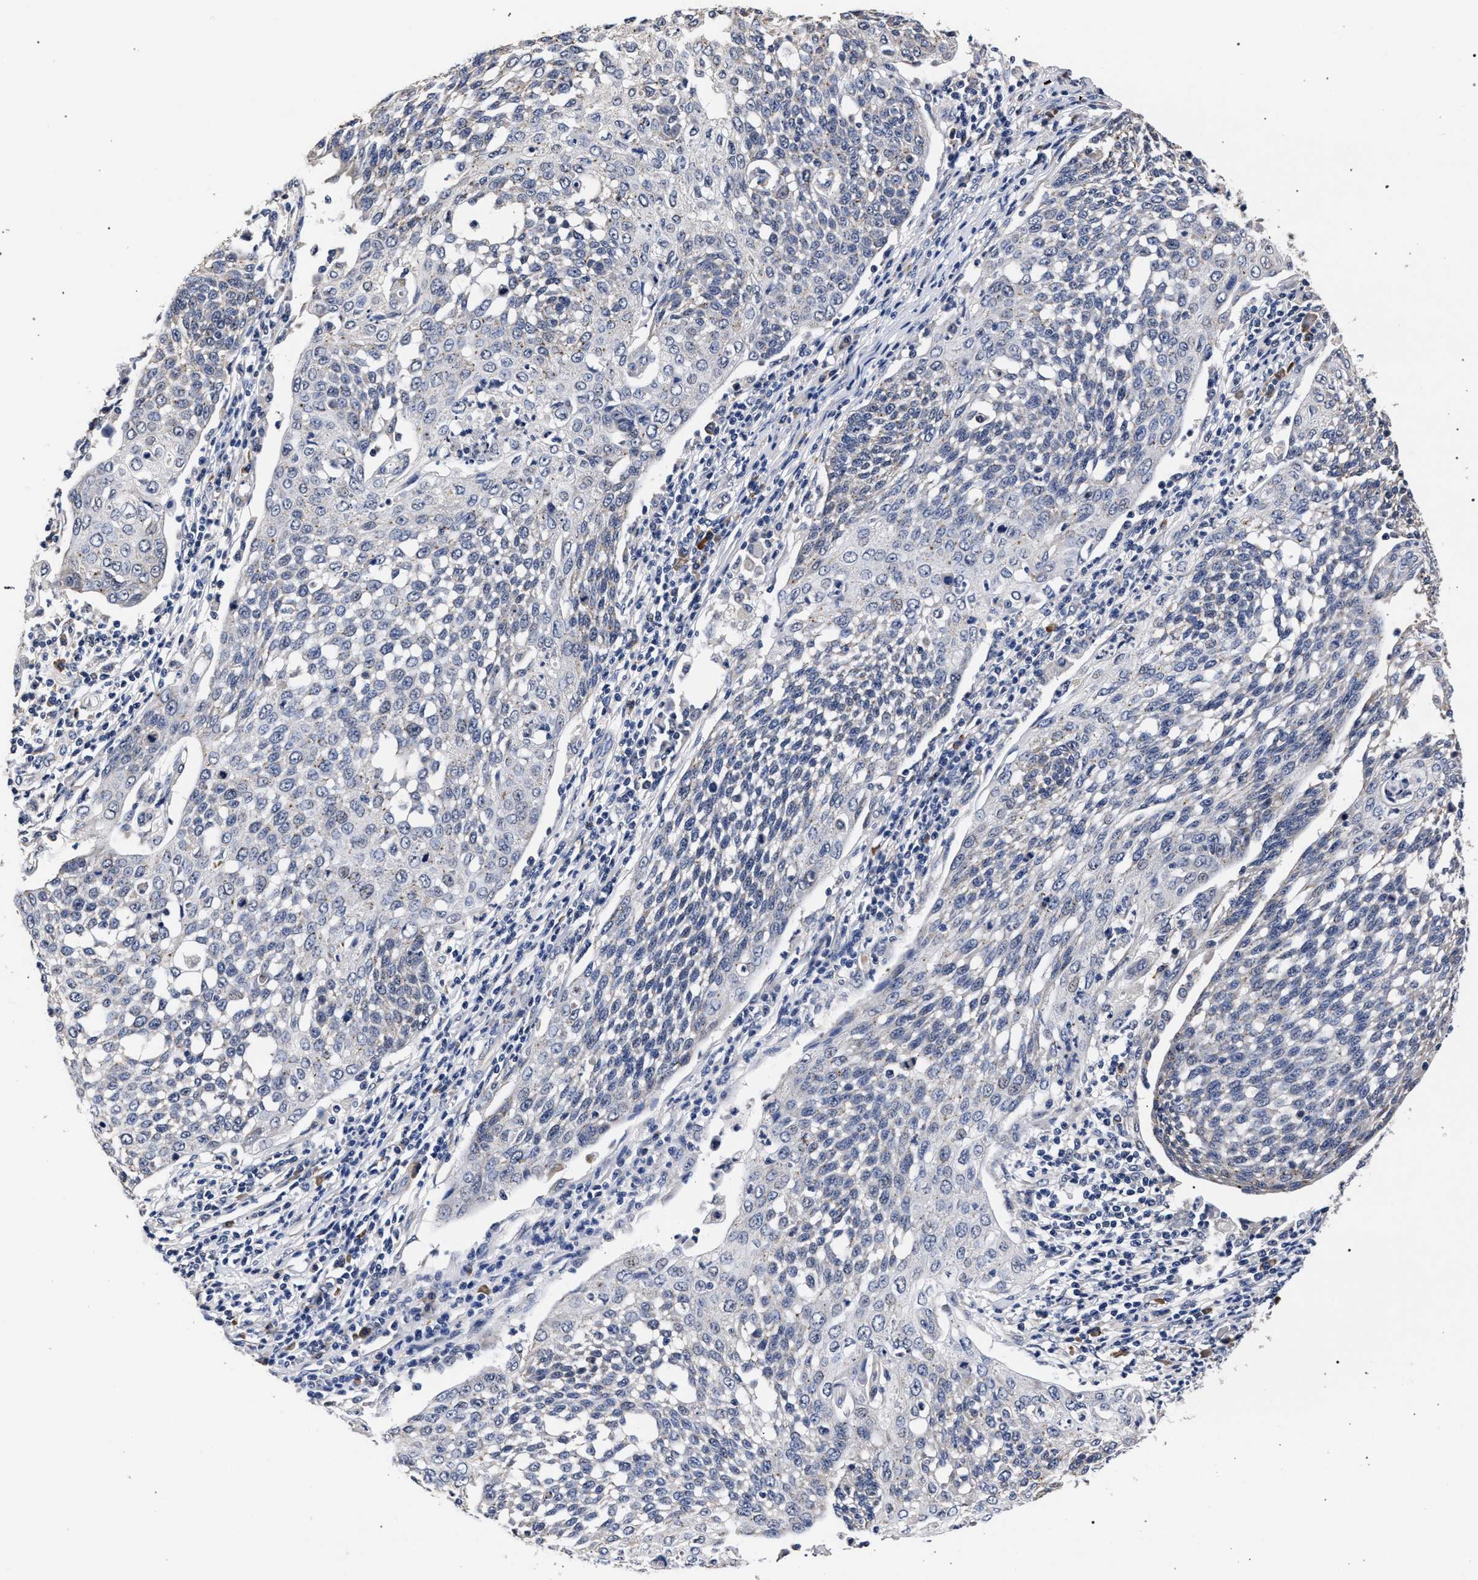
{"staining": {"intensity": "negative", "quantity": "none", "location": "none"}, "tissue": "cervical cancer", "cell_type": "Tumor cells", "image_type": "cancer", "snomed": [{"axis": "morphology", "description": "Squamous cell carcinoma, NOS"}, {"axis": "topography", "description": "Cervix"}], "caption": "A histopathology image of human cervical cancer (squamous cell carcinoma) is negative for staining in tumor cells.", "gene": "CFAP95", "patient": {"sex": "female", "age": 34}}